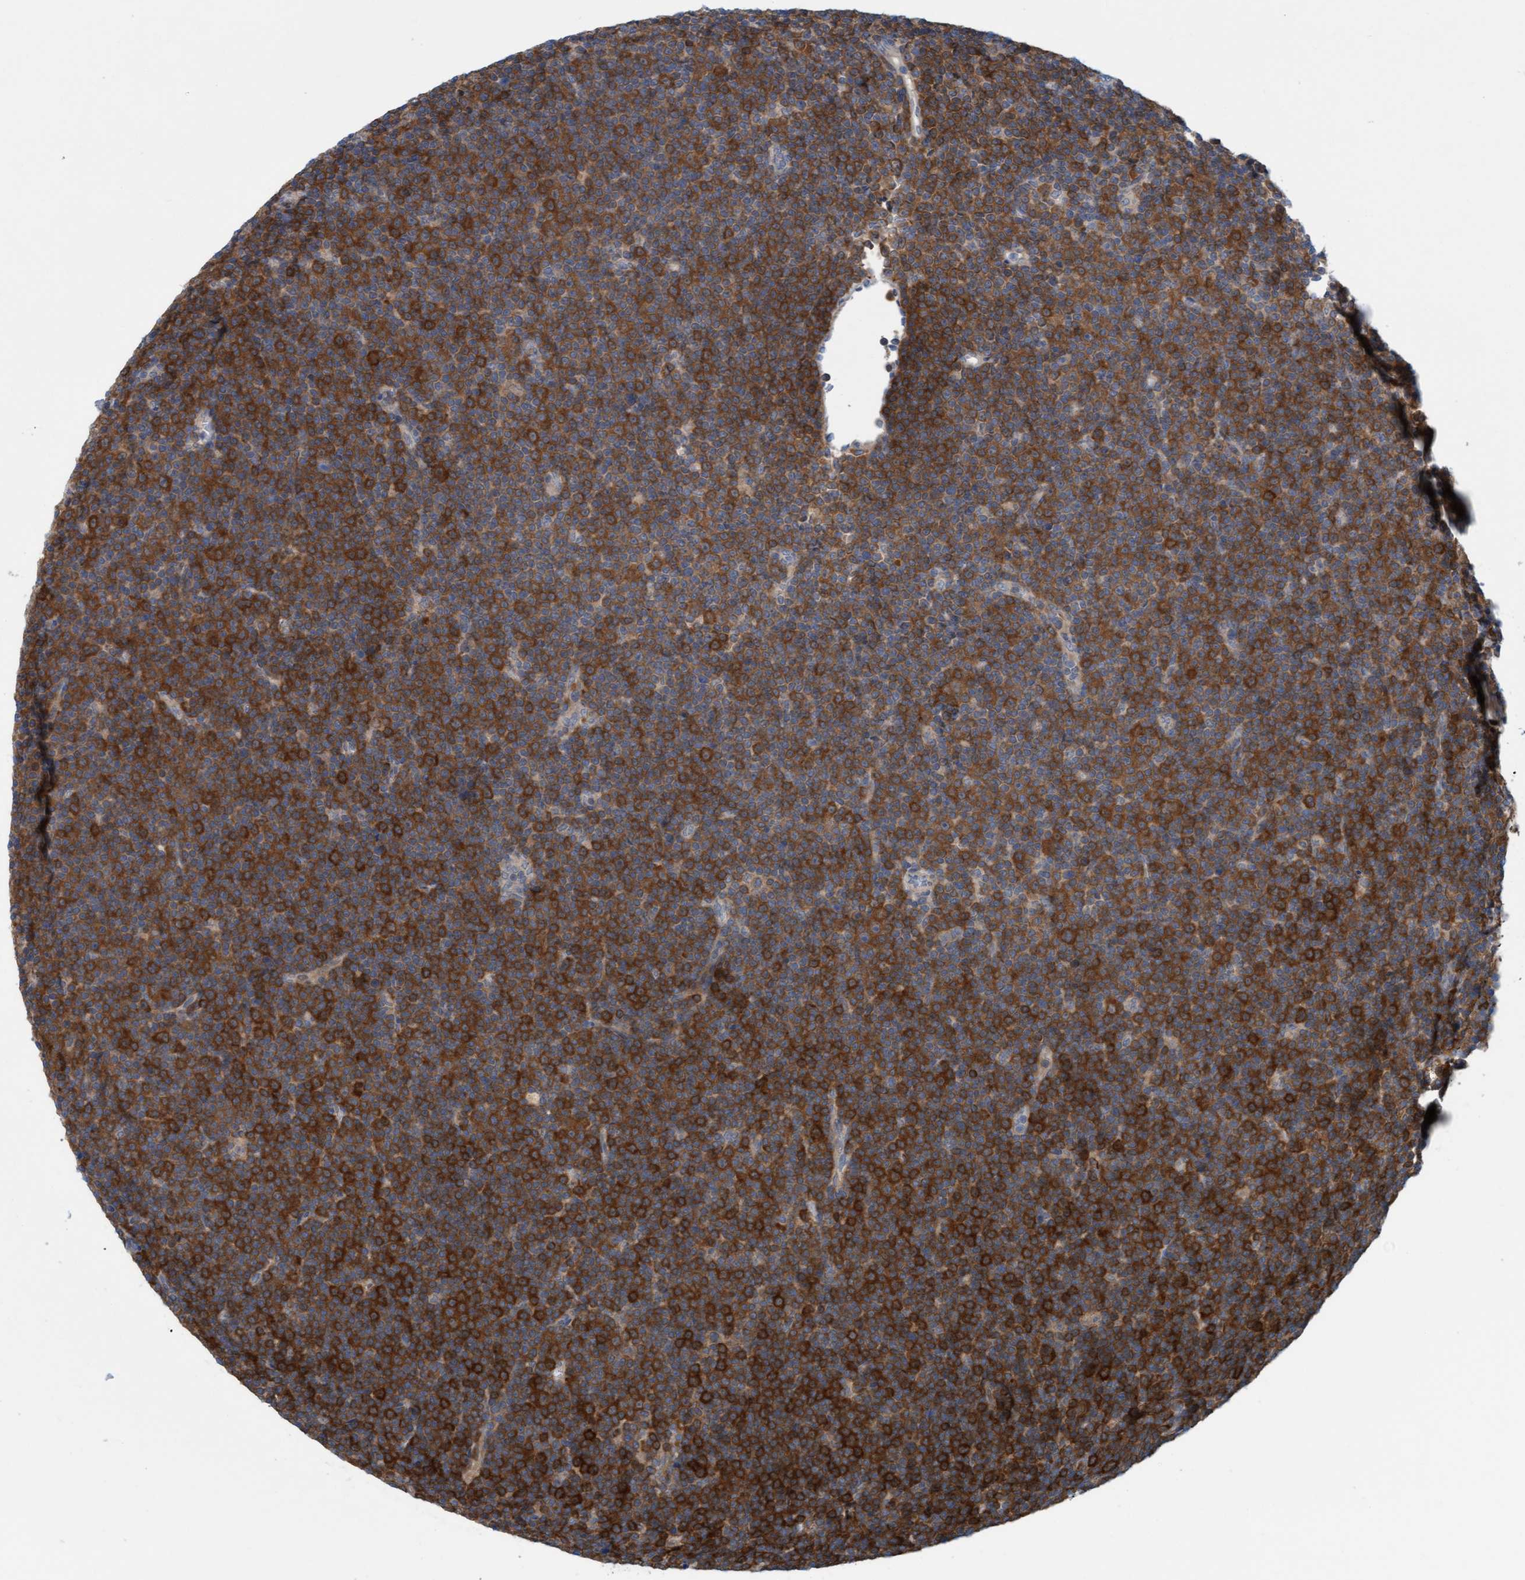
{"staining": {"intensity": "strong", "quantity": ">75%", "location": "cytoplasmic/membranous"}, "tissue": "lymphoma", "cell_type": "Tumor cells", "image_type": "cancer", "snomed": [{"axis": "morphology", "description": "Malignant lymphoma, non-Hodgkin's type, Low grade"}, {"axis": "topography", "description": "Lymph node"}], "caption": "Protein positivity by immunohistochemistry (IHC) reveals strong cytoplasmic/membranous positivity in approximately >75% of tumor cells in lymphoma.", "gene": "KLHL25", "patient": {"sex": "female", "age": 67}}